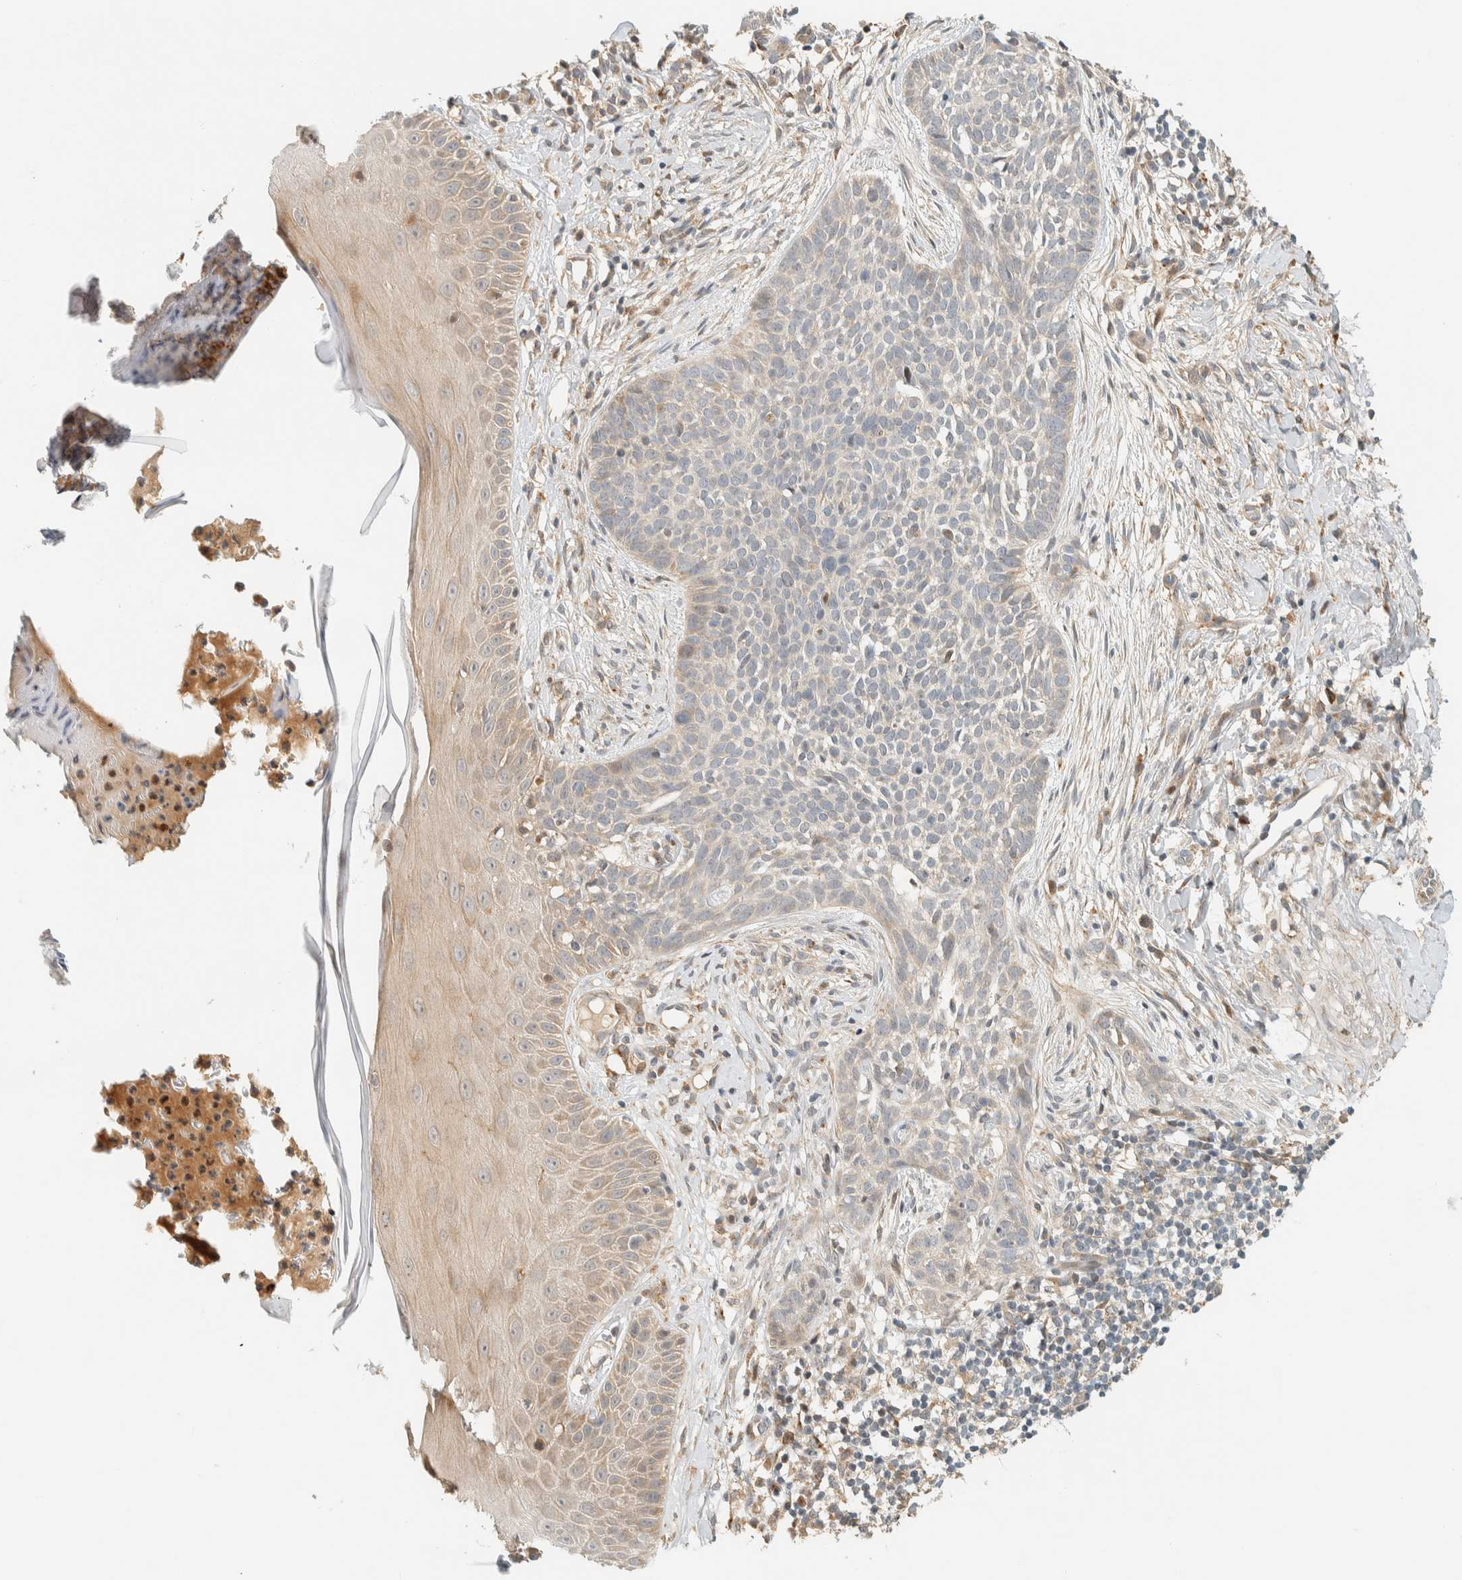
{"staining": {"intensity": "weak", "quantity": "<25%", "location": "cytoplasmic/membranous"}, "tissue": "skin cancer", "cell_type": "Tumor cells", "image_type": "cancer", "snomed": [{"axis": "morphology", "description": "Normal tissue, NOS"}, {"axis": "morphology", "description": "Basal cell carcinoma"}, {"axis": "topography", "description": "Skin"}], "caption": "Basal cell carcinoma (skin) was stained to show a protein in brown. There is no significant positivity in tumor cells.", "gene": "CCDC171", "patient": {"sex": "male", "age": 67}}